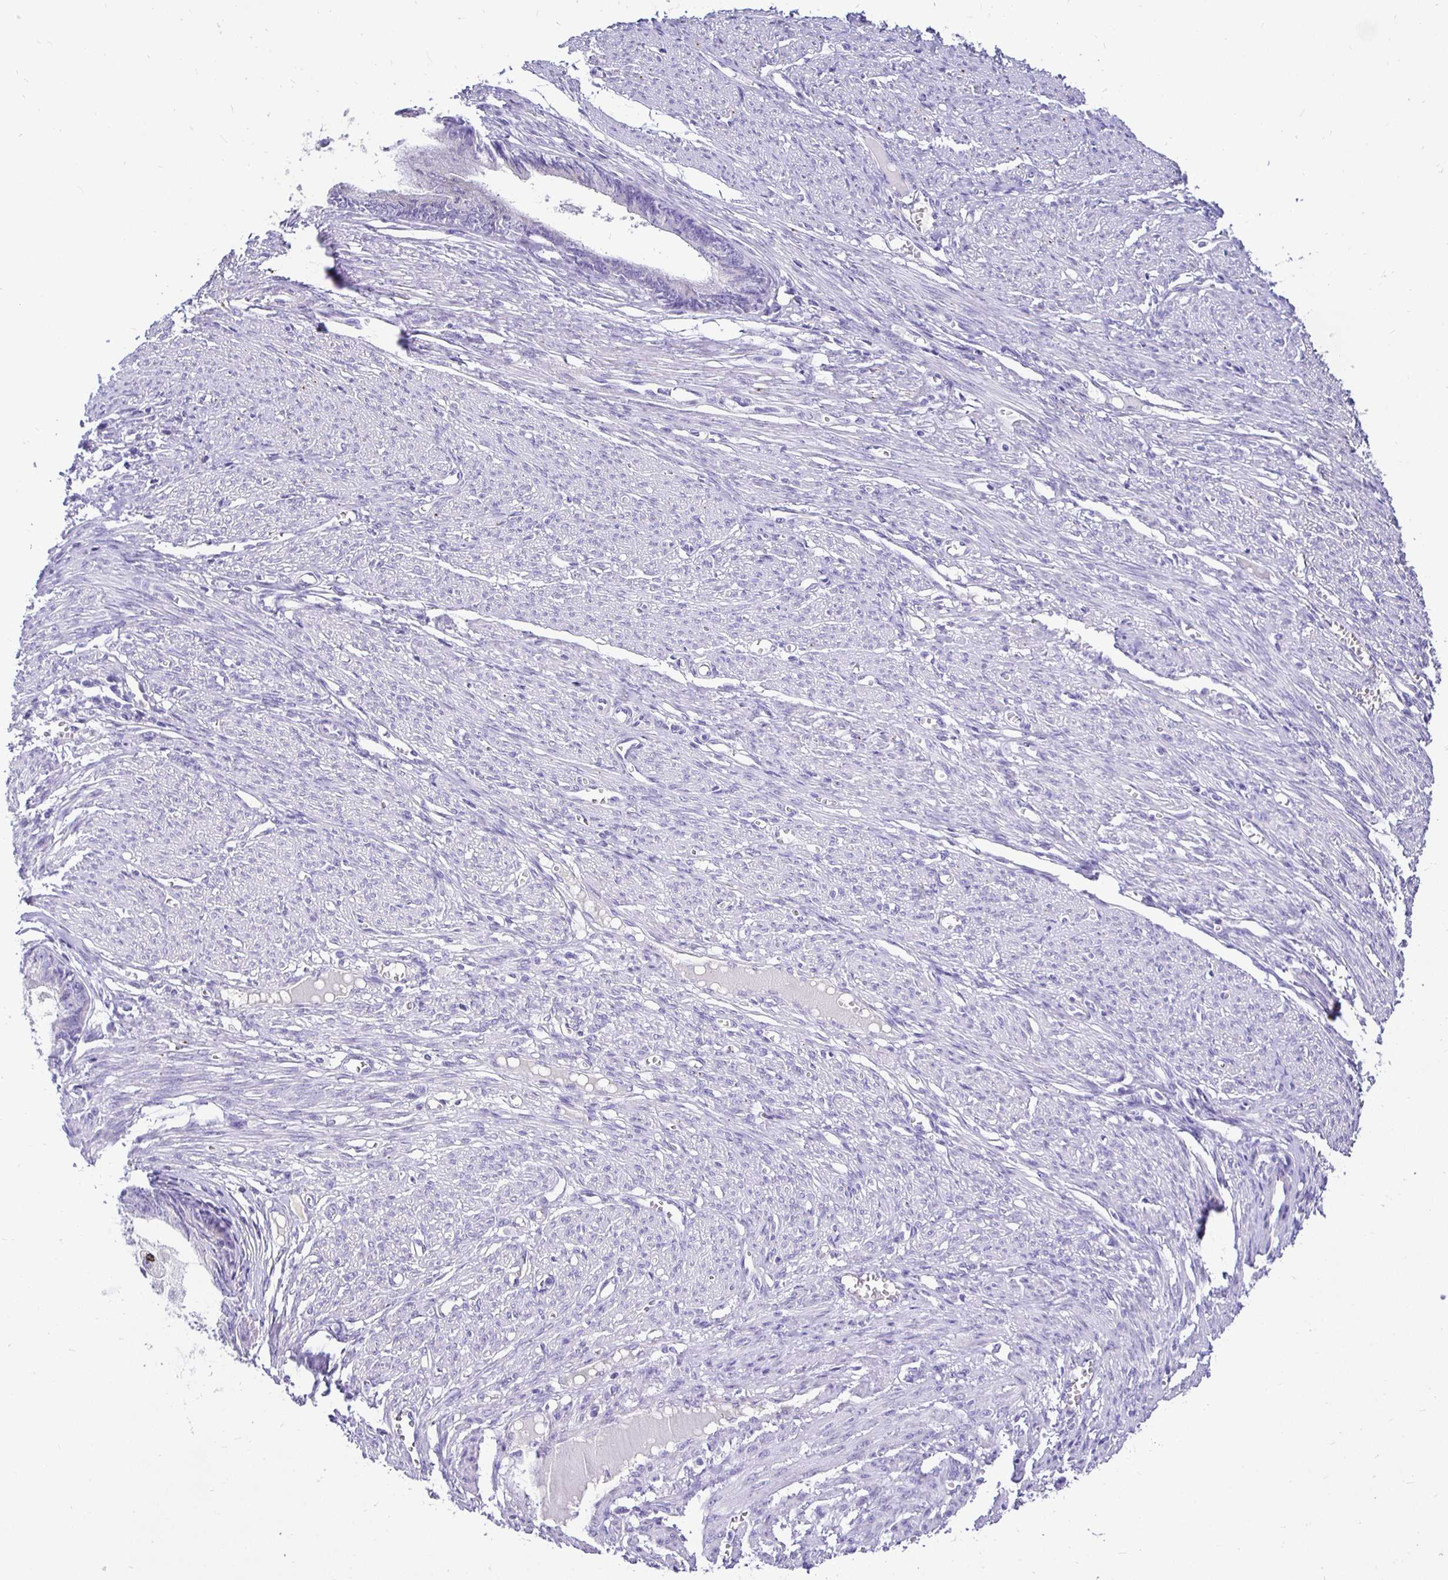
{"staining": {"intensity": "negative", "quantity": "none", "location": "none"}, "tissue": "endometrial cancer", "cell_type": "Tumor cells", "image_type": "cancer", "snomed": [{"axis": "morphology", "description": "Adenocarcinoma, NOS"}, {"axis": "topography", "description": "Endometrium"}], "caption": "DAB immunohistochemical staining of endometrial cancer (adenocarcinoma) shows no significant staining in tumor cells.", "gene": "TAF1D", "patient": {"sex": "female", "age": 68}}